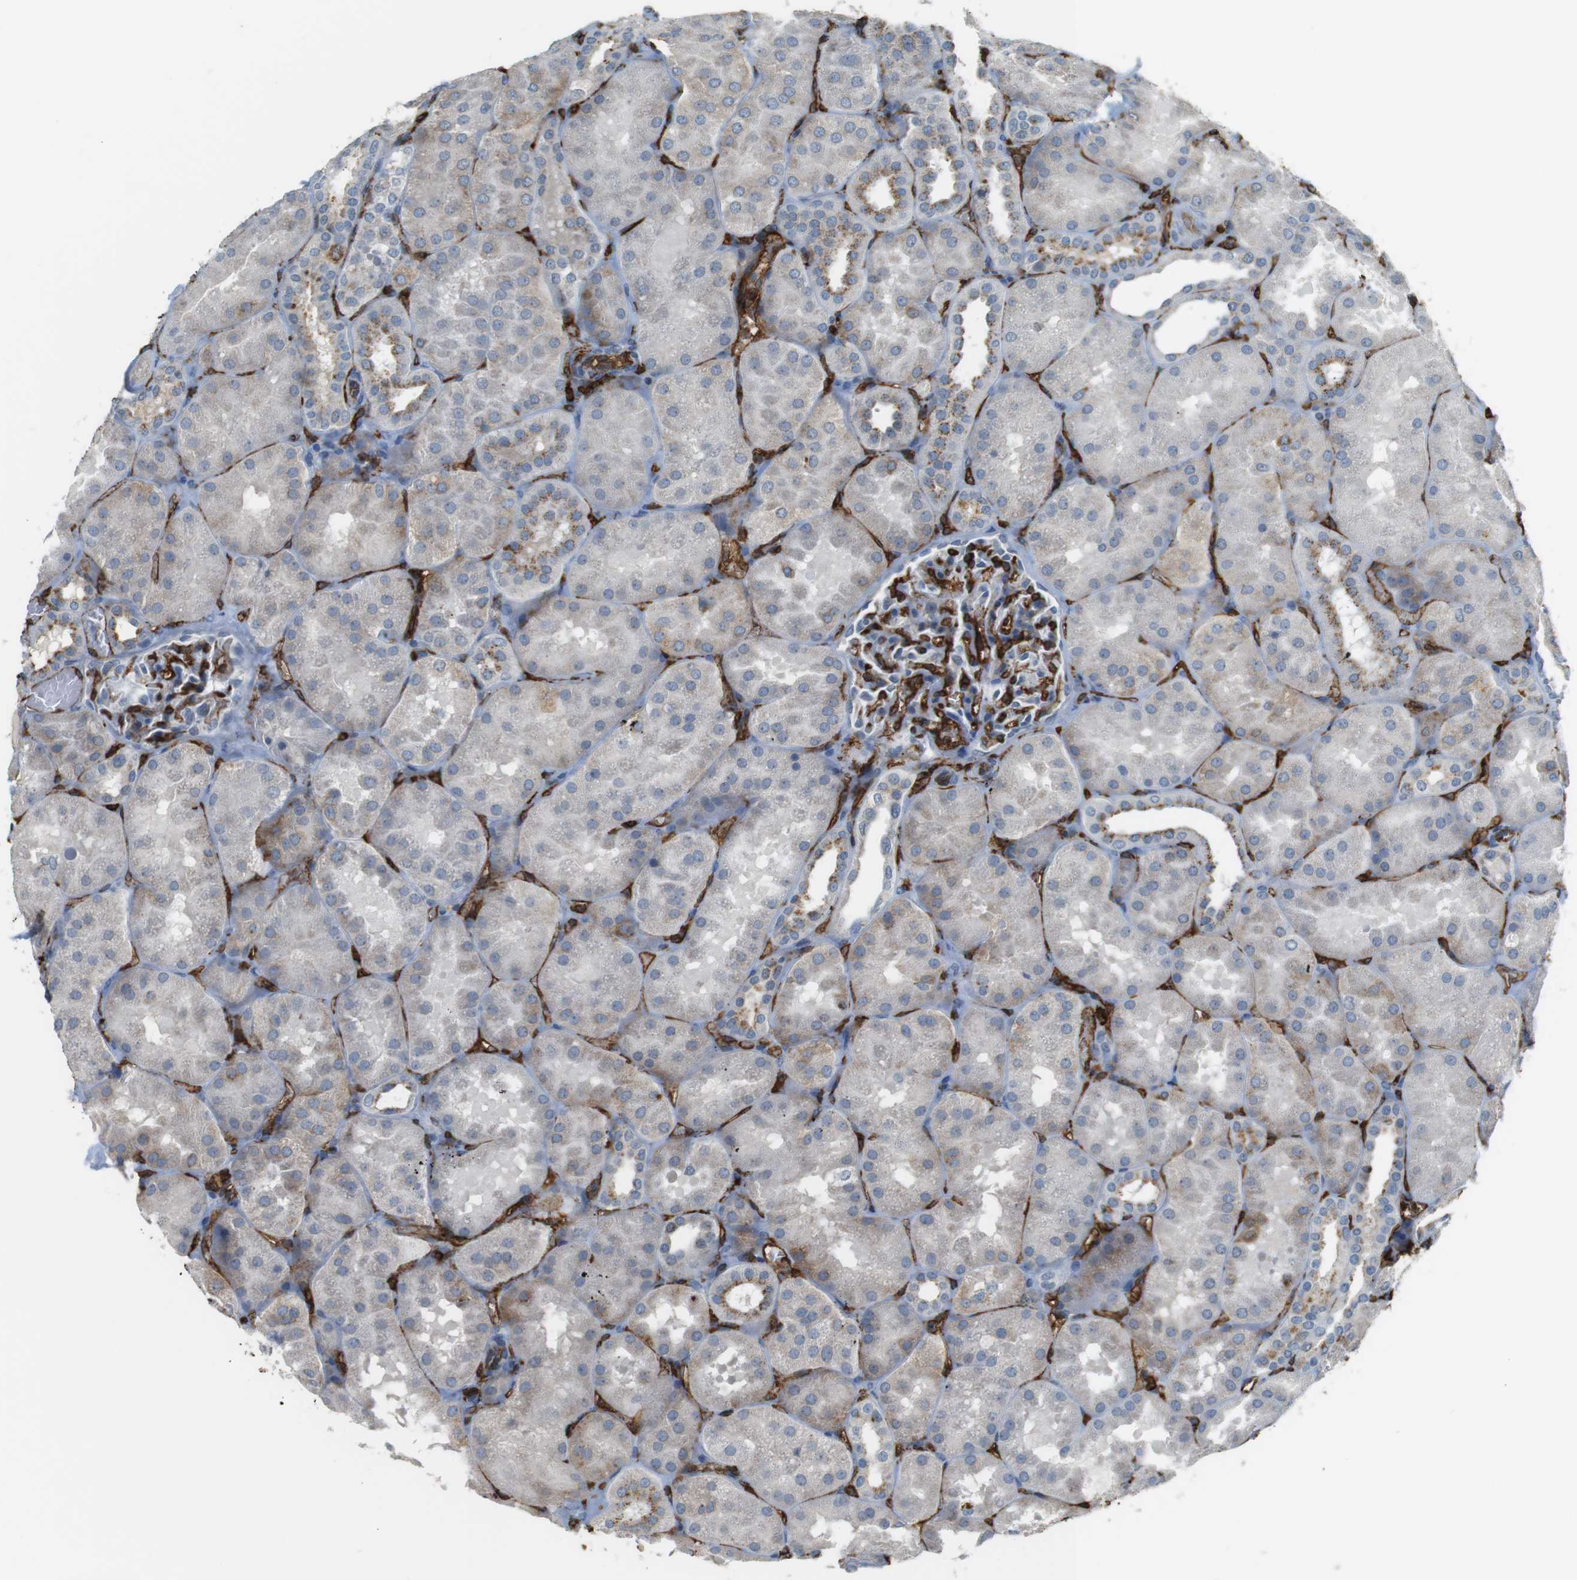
{"staining": {"intensity": "strong", "quantity": "25%-75%", "location": "cytoplasmic/membranous"}, "tissue": "kidney", "cell_type": "Cells in glomeruli", "image_type": "normal", "snomed": [{"axis": "morphology", "description": "Normal tissue, NOS"}, {"axis": "topography", "description": "Kidney"}], "caption": "An IHC micrograph of normal tissue is shown. Protein staining in brown shows strong cytoplasmic/membranous positivity in kidney within cells in glomeruli.", "gene": "HLA", "patient": {"sex": "male", "age": 28}}